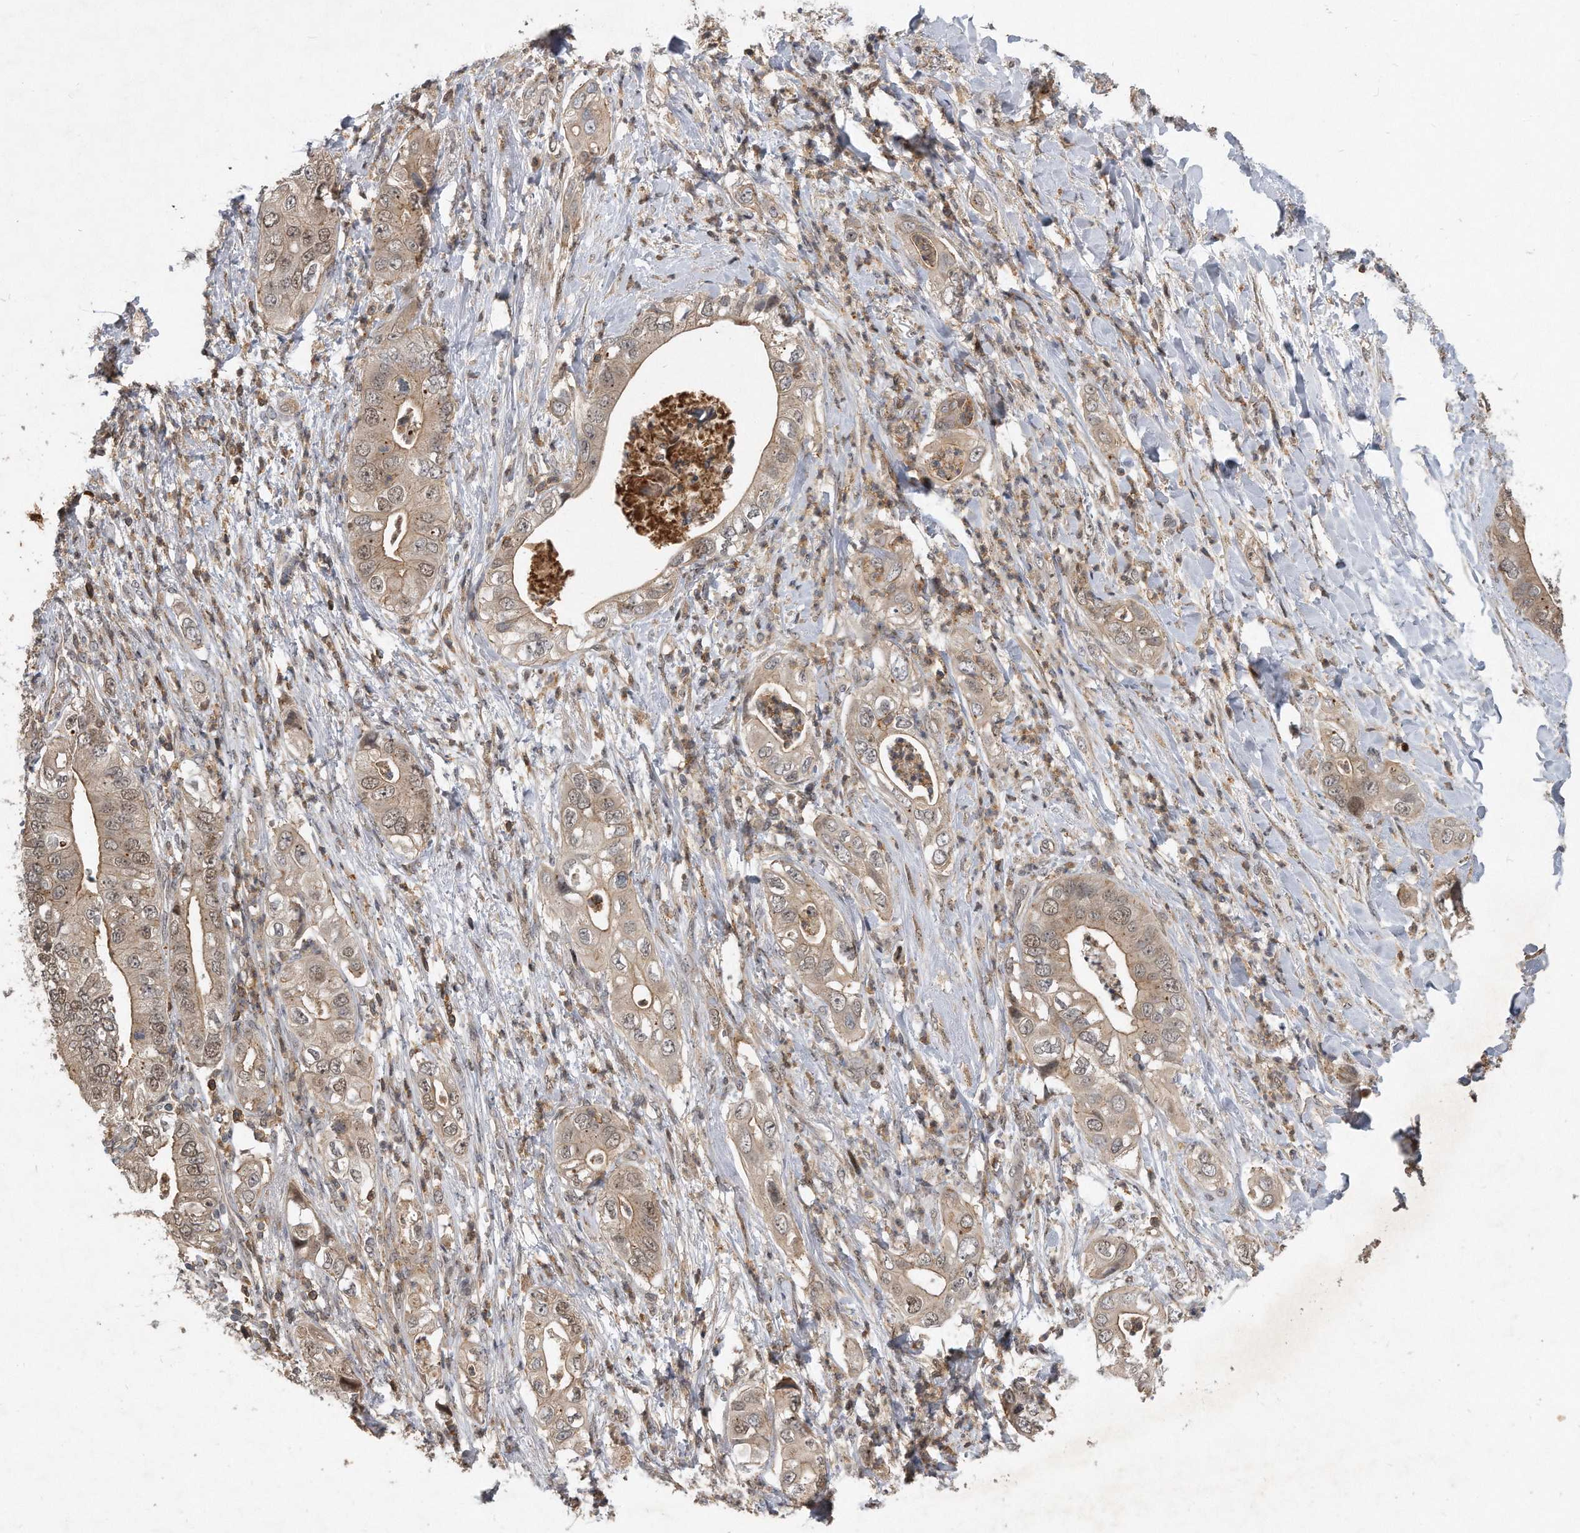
{"staining": {"intensity": "weak", "quantity": ">75%", "location": "cytoplasmic/membranous,nuclear"}, "tissue": "pancreatic cancer", "cell_type": "Tumor cells", "image_type": "cancer", "snomed": [{"axis": "morphology", "description": "Adenocarcinoma, NOS"}, {"axis": "topography", "description": "Pancreas"}], "caption": "Human pancreatic cancer stained with a protein marker displays weak staining in tumor cells.", "gene": "PGBD2", "patient": {"sex": "female", "age": 78}}